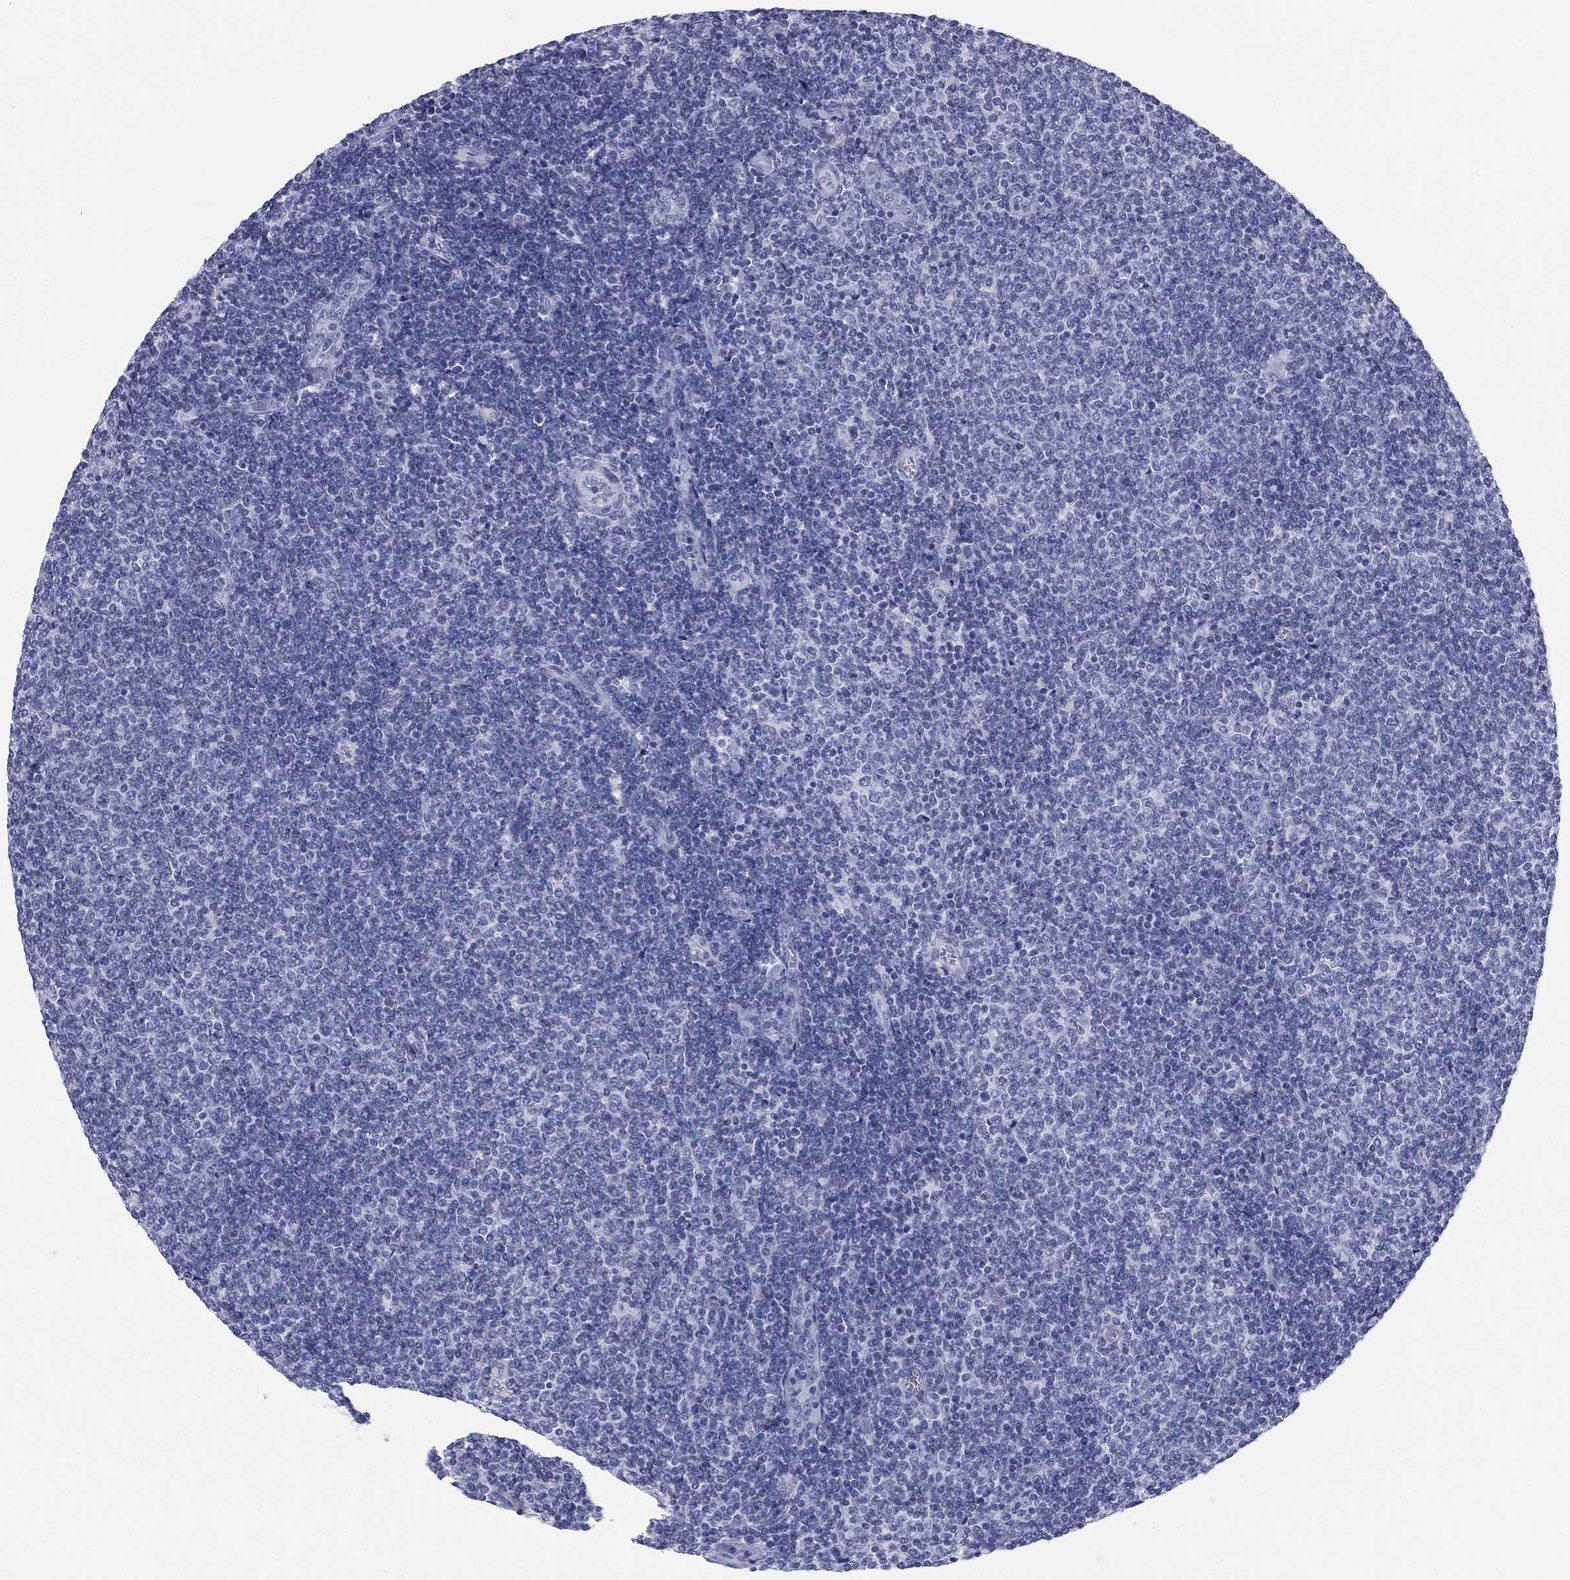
{"staining": {"intensity": "negative", "quantity": "none", "location": "none"}, "tissue": "lymphoma", "cell_type": "Tumor cells", "image_type": "cancer", "snomed": [{"axis": "morphology", "description": "Malignant lymphoma, non-Hodgkin's type, Low grade"}, {"axis": "topography", "description": "Lymph node"}], "caption": "This image is of lymphoma stained with immunohistochemistry to label a protein in brown with the nuclei are counter-stained blue. There is no expression in tumor cells.", "gene": "CALB1", "patient": {"sex": "male", "age": 52}}